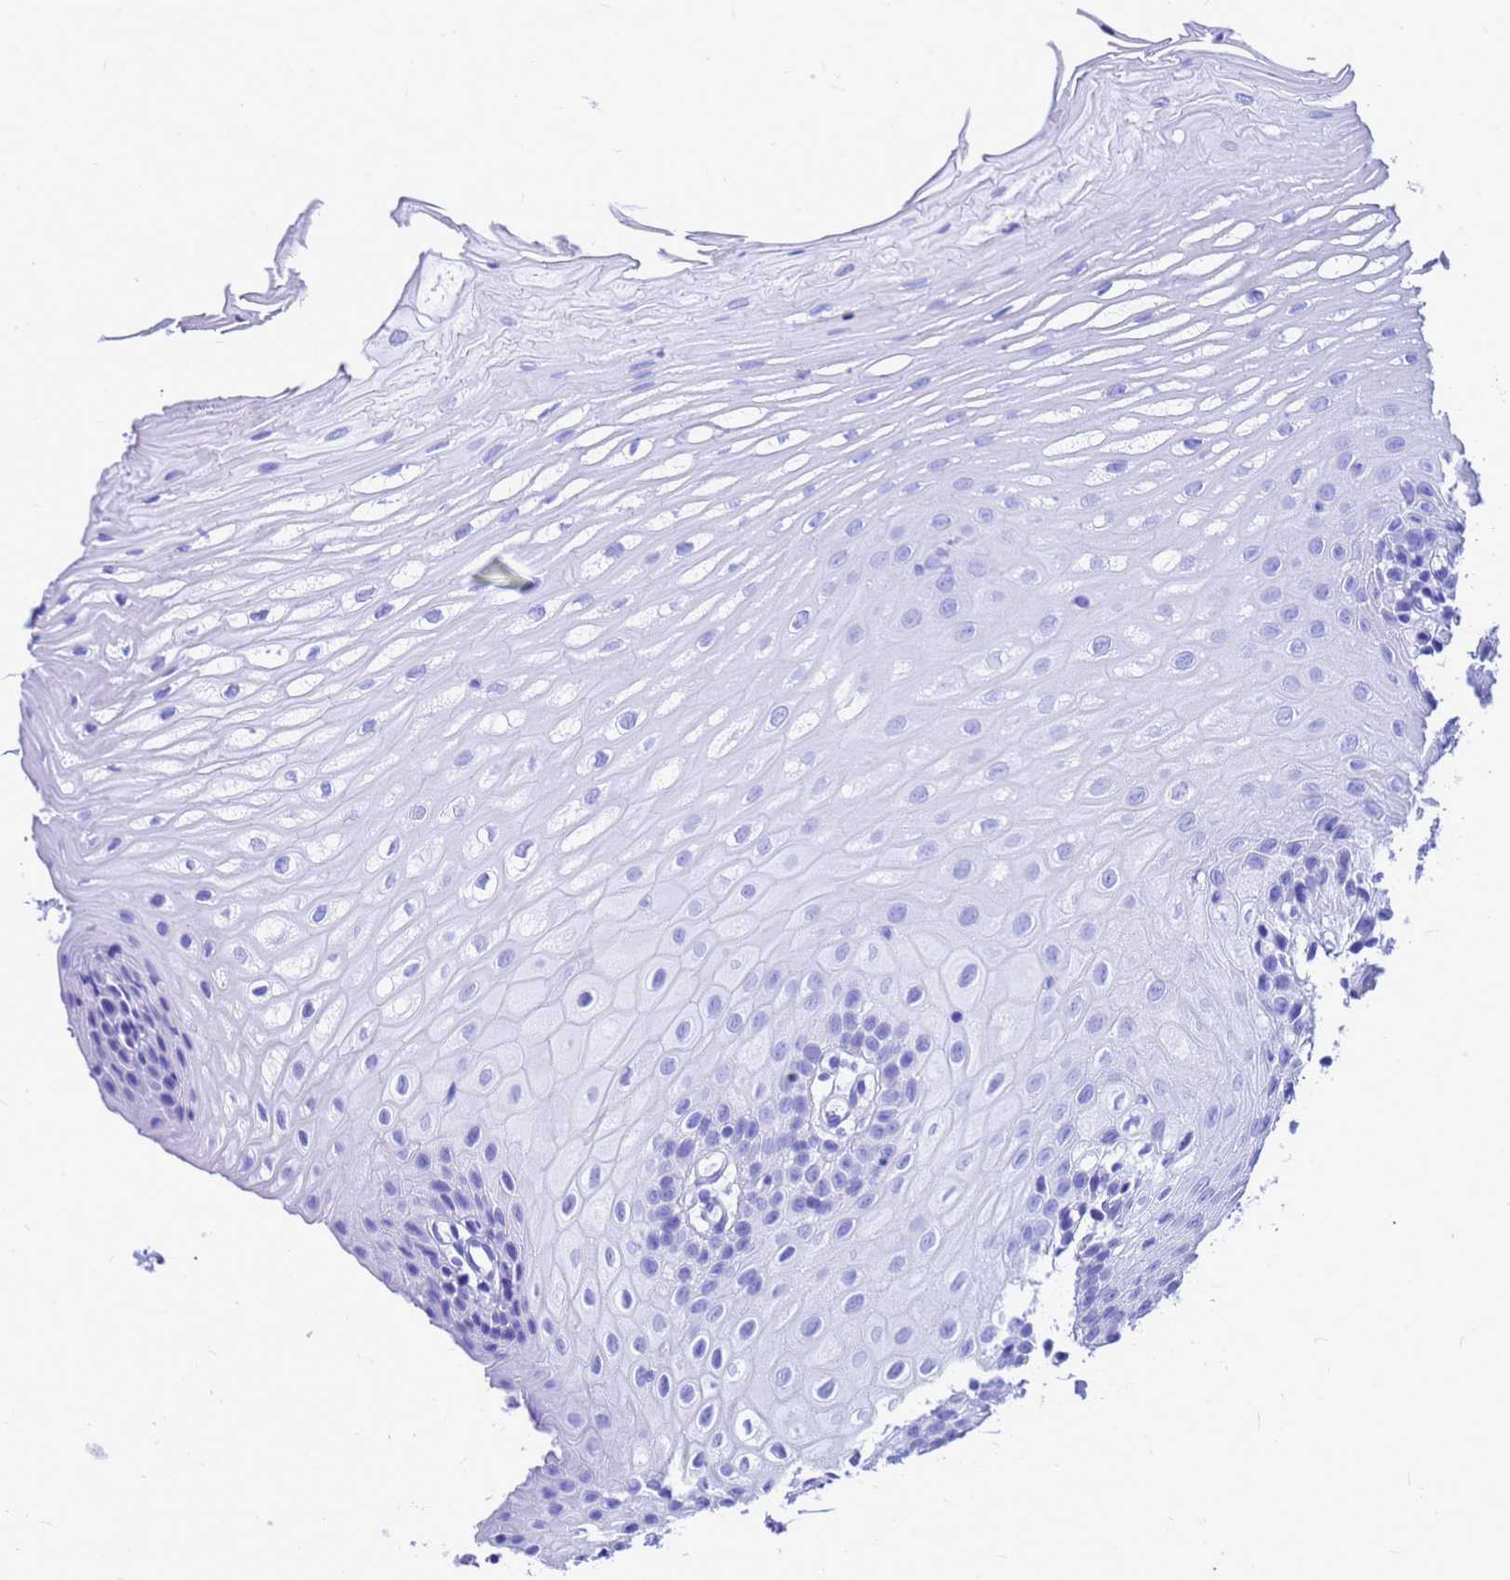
{"staining": {"intensity": "negative", "quantity": "none", "location": "none"}, "tissue": "oral mucosa", "cell_type": "Squamous epithelial cells", "image_type": "normal", "snomed": [{"axis": "morphology", "description": "Normal tissue, NOS"}, {"axis": "topography", "description": "Oral tissue"}], "caption": "Photomicrograph shows no protein expression in squamous epithelial cells of benign oral mucosa.", "gene": "CMC4", "patient": {"sex": "female", "age": 39}}